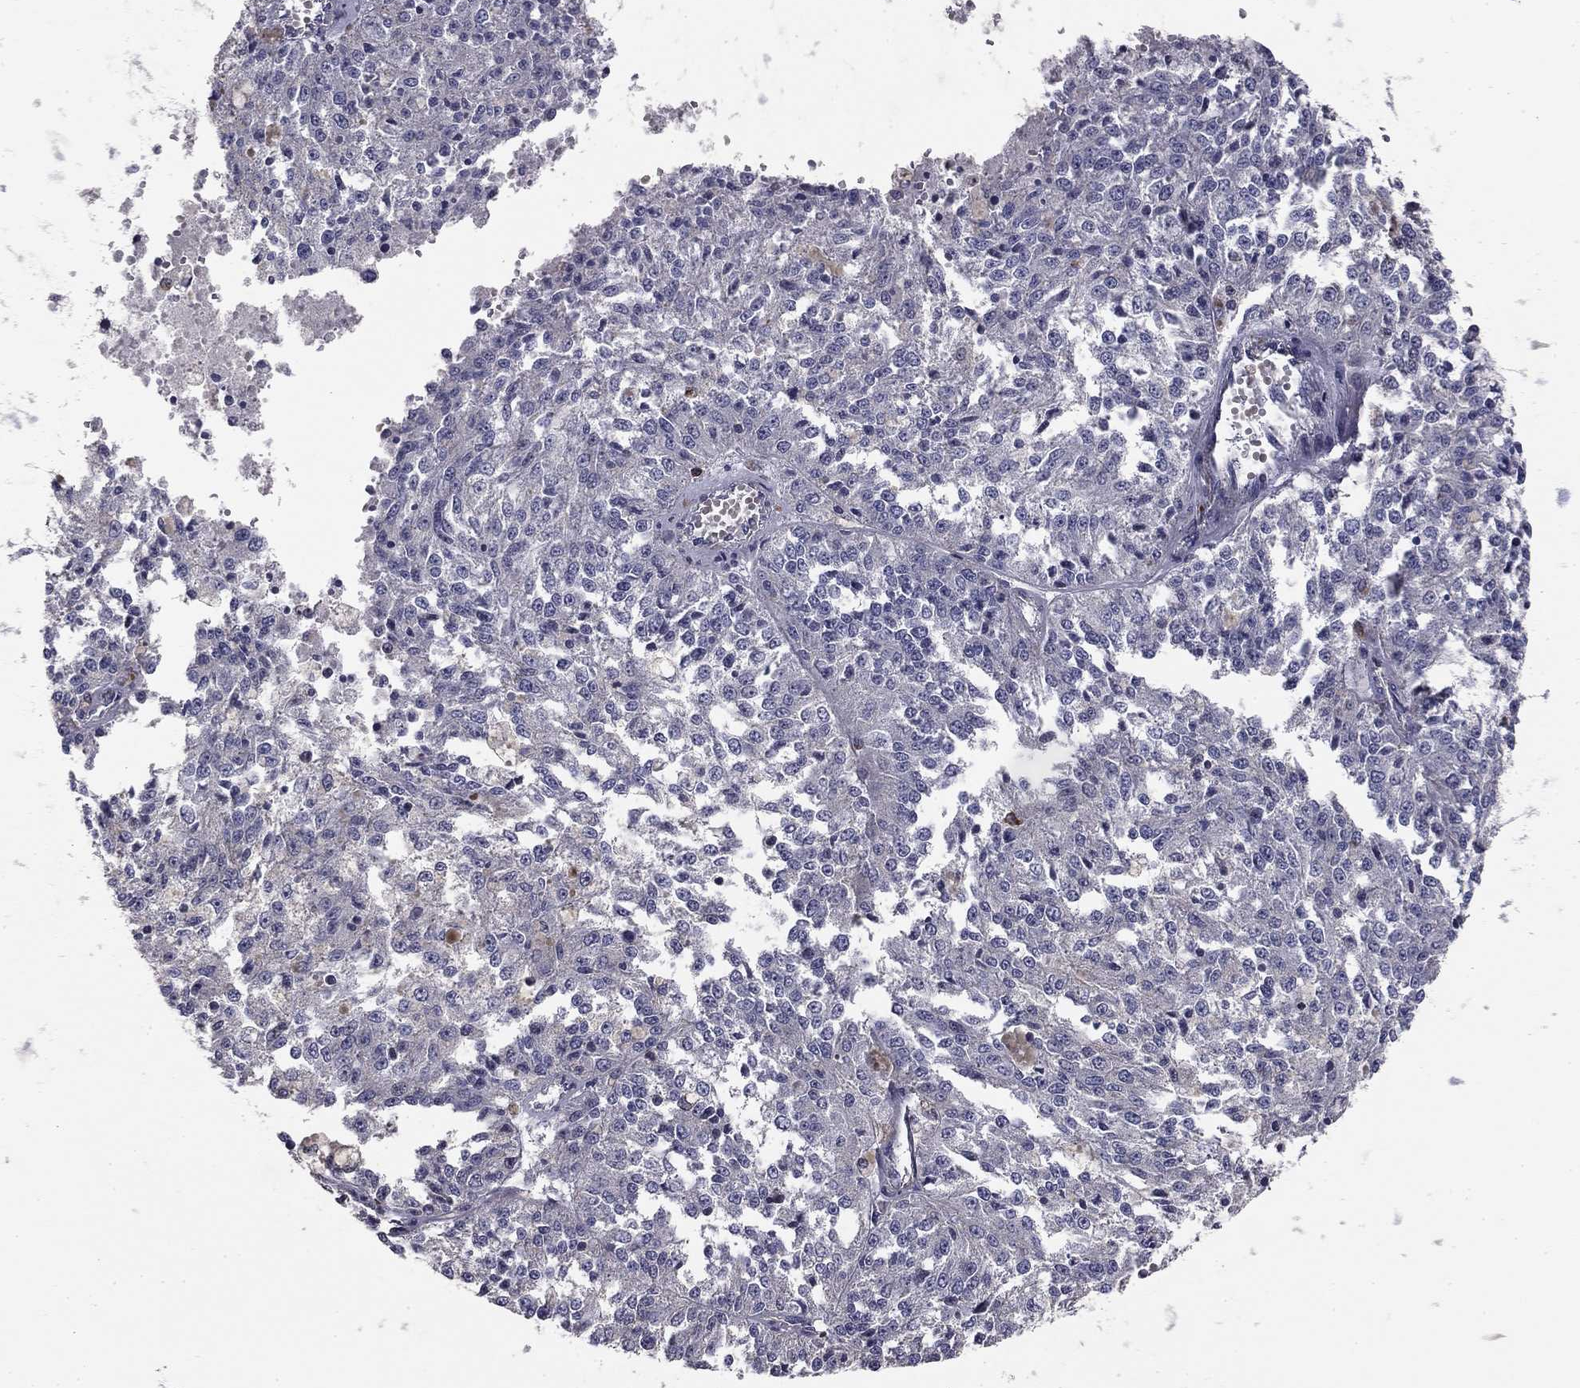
{"staining": {"intensity": "negative", "quantity": "none", "location": "none"}, "tissue": "melanoma", "cell_type": "Tumor cells", "image_type": "cancer", "snomed": [{"axis": "morphology", "description": "Malignant melanoma, Metastatic site"}, {"axis": "topography", "description": "Lymph node"}], "caption": "High power microscopy histopathology image of an immunohistochemistry (IHC) image of melanoma, revealing no significant staining in tumor cells.", "gene": "PLCB2", "patient": {"sex": "female", "age": 64}}